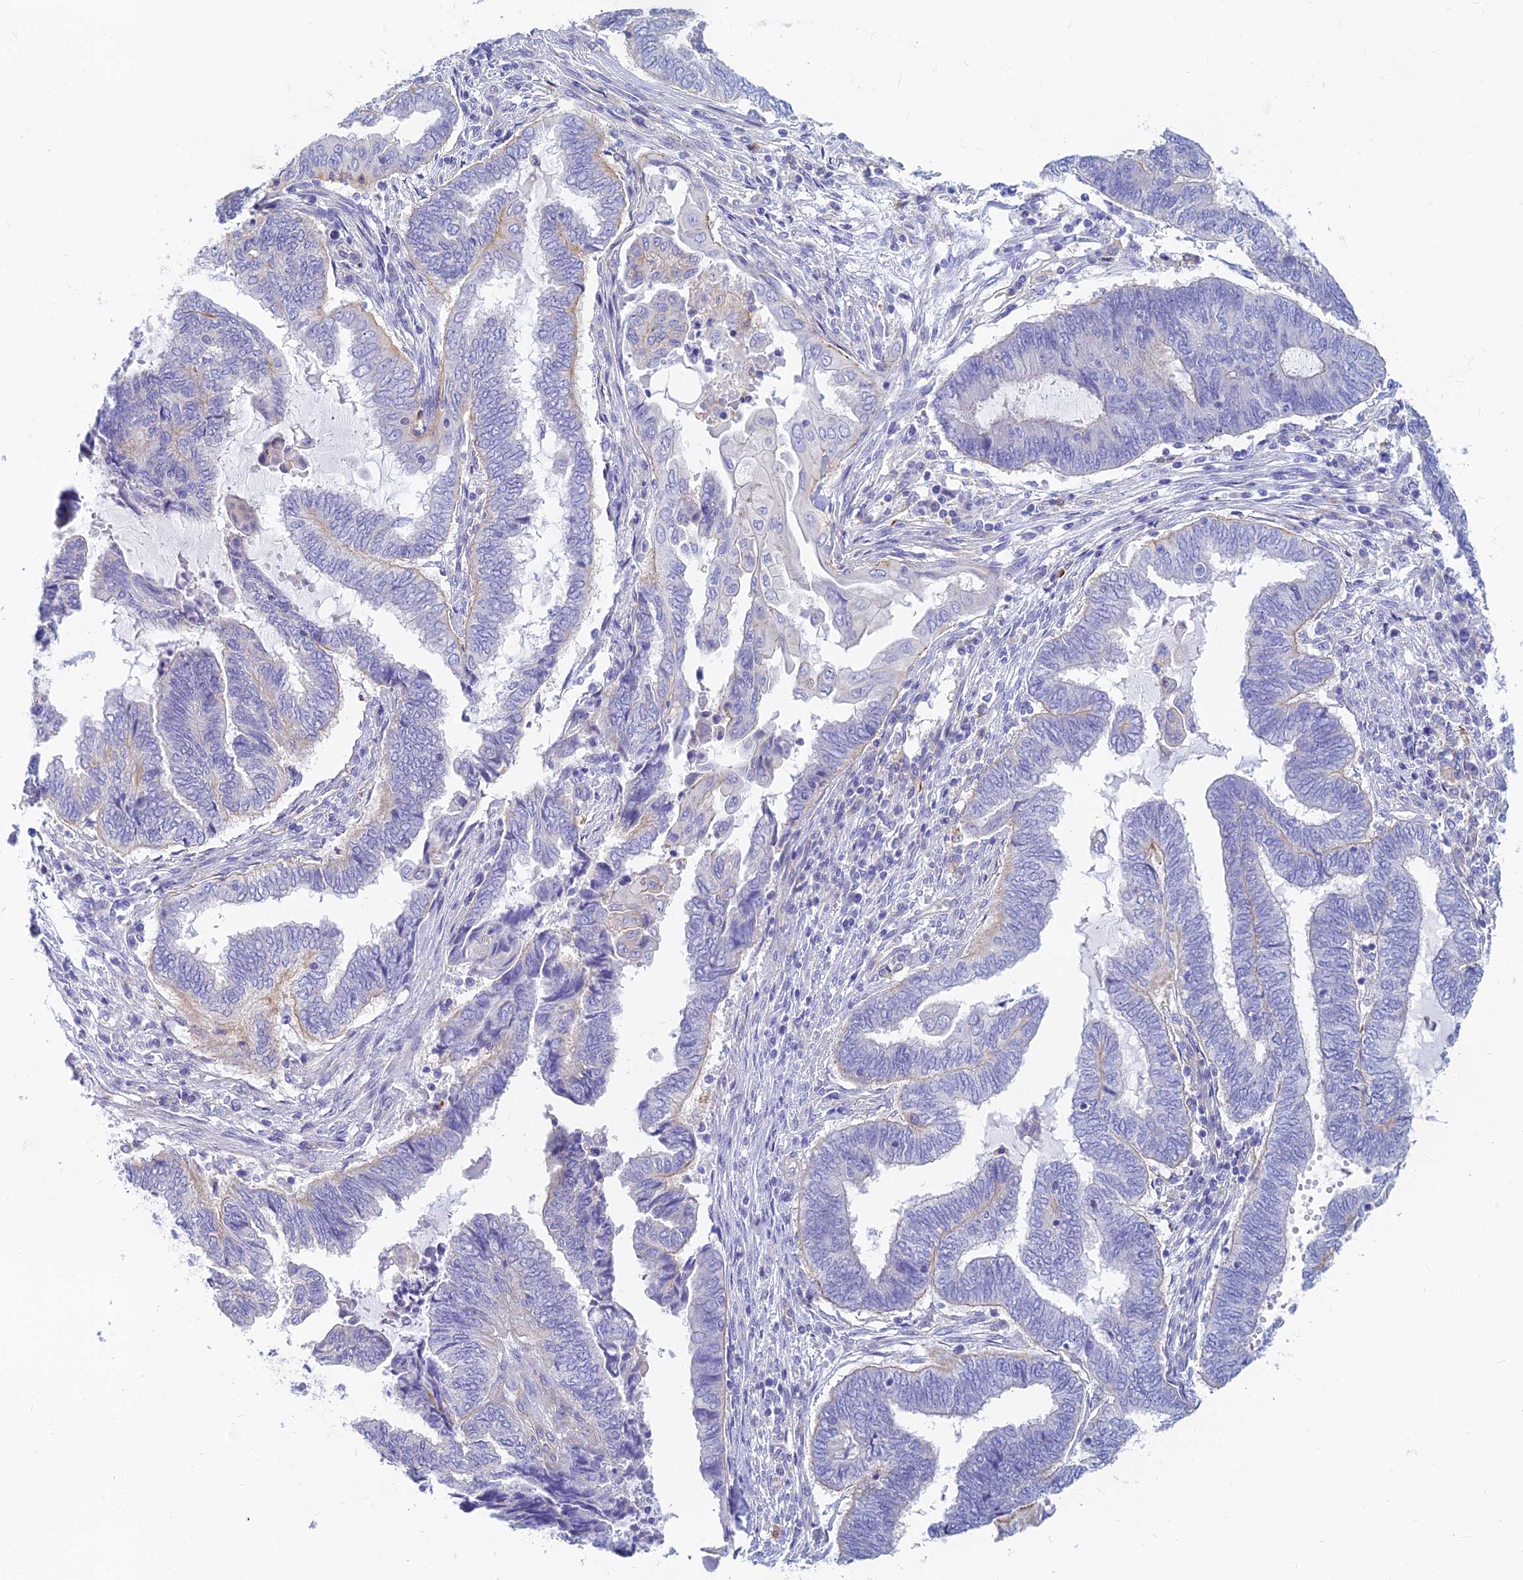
{"staining": {"intensity": "negative", "quantity": "none", "location": "none"}, "tissue": "endometrial cancer", "cell_type": "Tumor cells", "image_type": "cancer", "snomed": [{"axis": "morphology", "description": "Adenocarcinoma, NOS"}, {"axis": "topography", "description": "Uterus"}, {"axis": "topography", "description": "Endometrium"}], "caption": "Histopathology image shows no significant protein positivity in tumor cells of adenocarcinoma (endometrial).", "gene": "STRN4", "patient": {"sex": "female", "age": 70}}